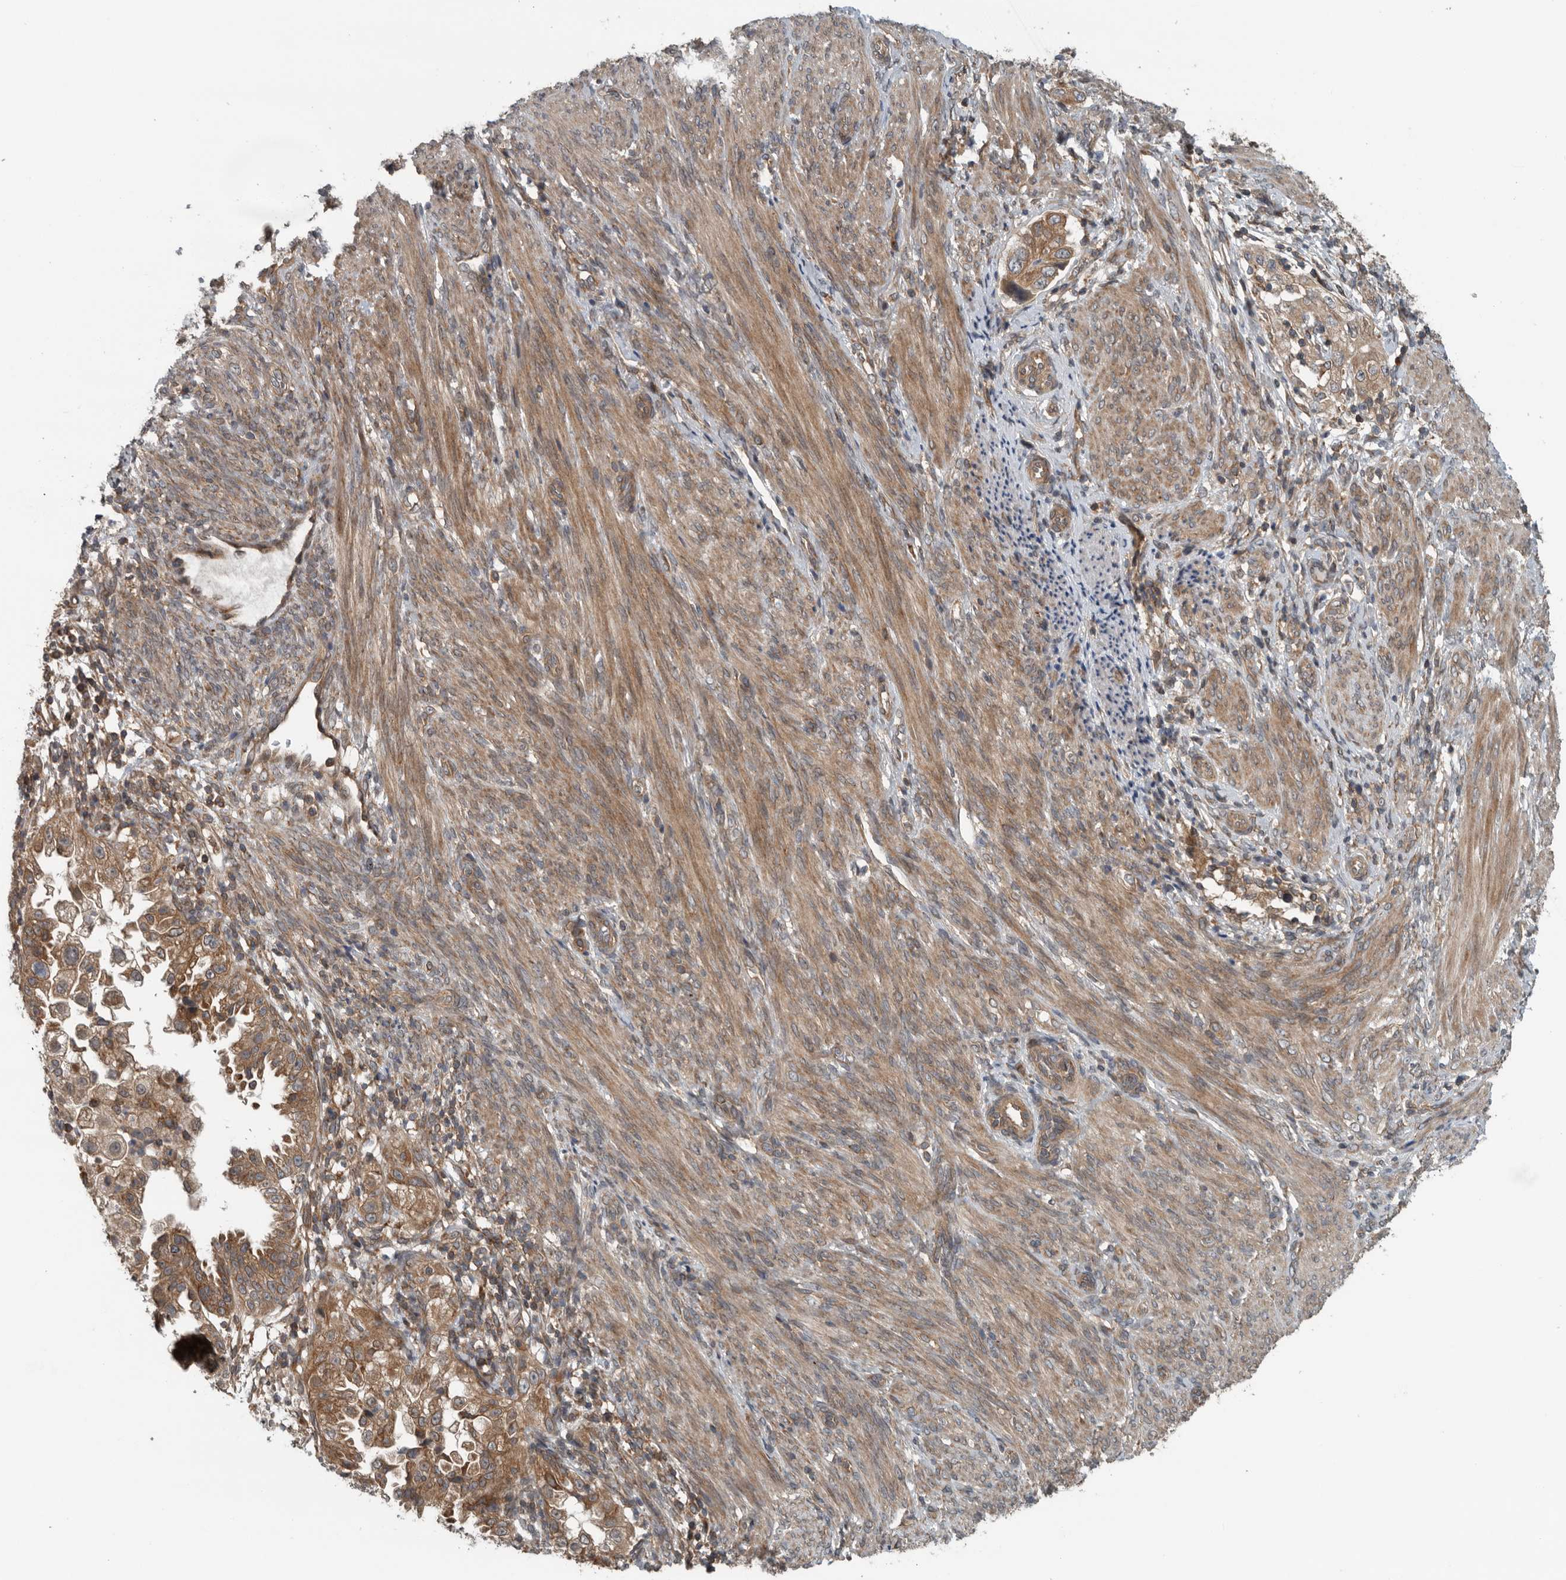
{"staining": {"intensity": "moderate", "quantity": ">75%", "location": "cytoplasmic/membranous"}, "tissue": "endometrial cancer", "cell_type": "Tumor cells", "image_type": "cancer", "snomed": [{"axis": "morphology", "description": "Adenocarcinoma, NOS"}, {"axis": "topography", "description": "Endometrium"}], "caption": "IHC photomicrograph of neoplastic tissue: adenocarcinoma (endometrial) stained using IHC displays medium levels of moderate protein expression localized specifically in the cytoplasmic/membranous of tumor cells, appearing as a cytoplasmic/membranous brown color.", "gene": "AMFR", "patient": {"sex": "female", "age": 85}}